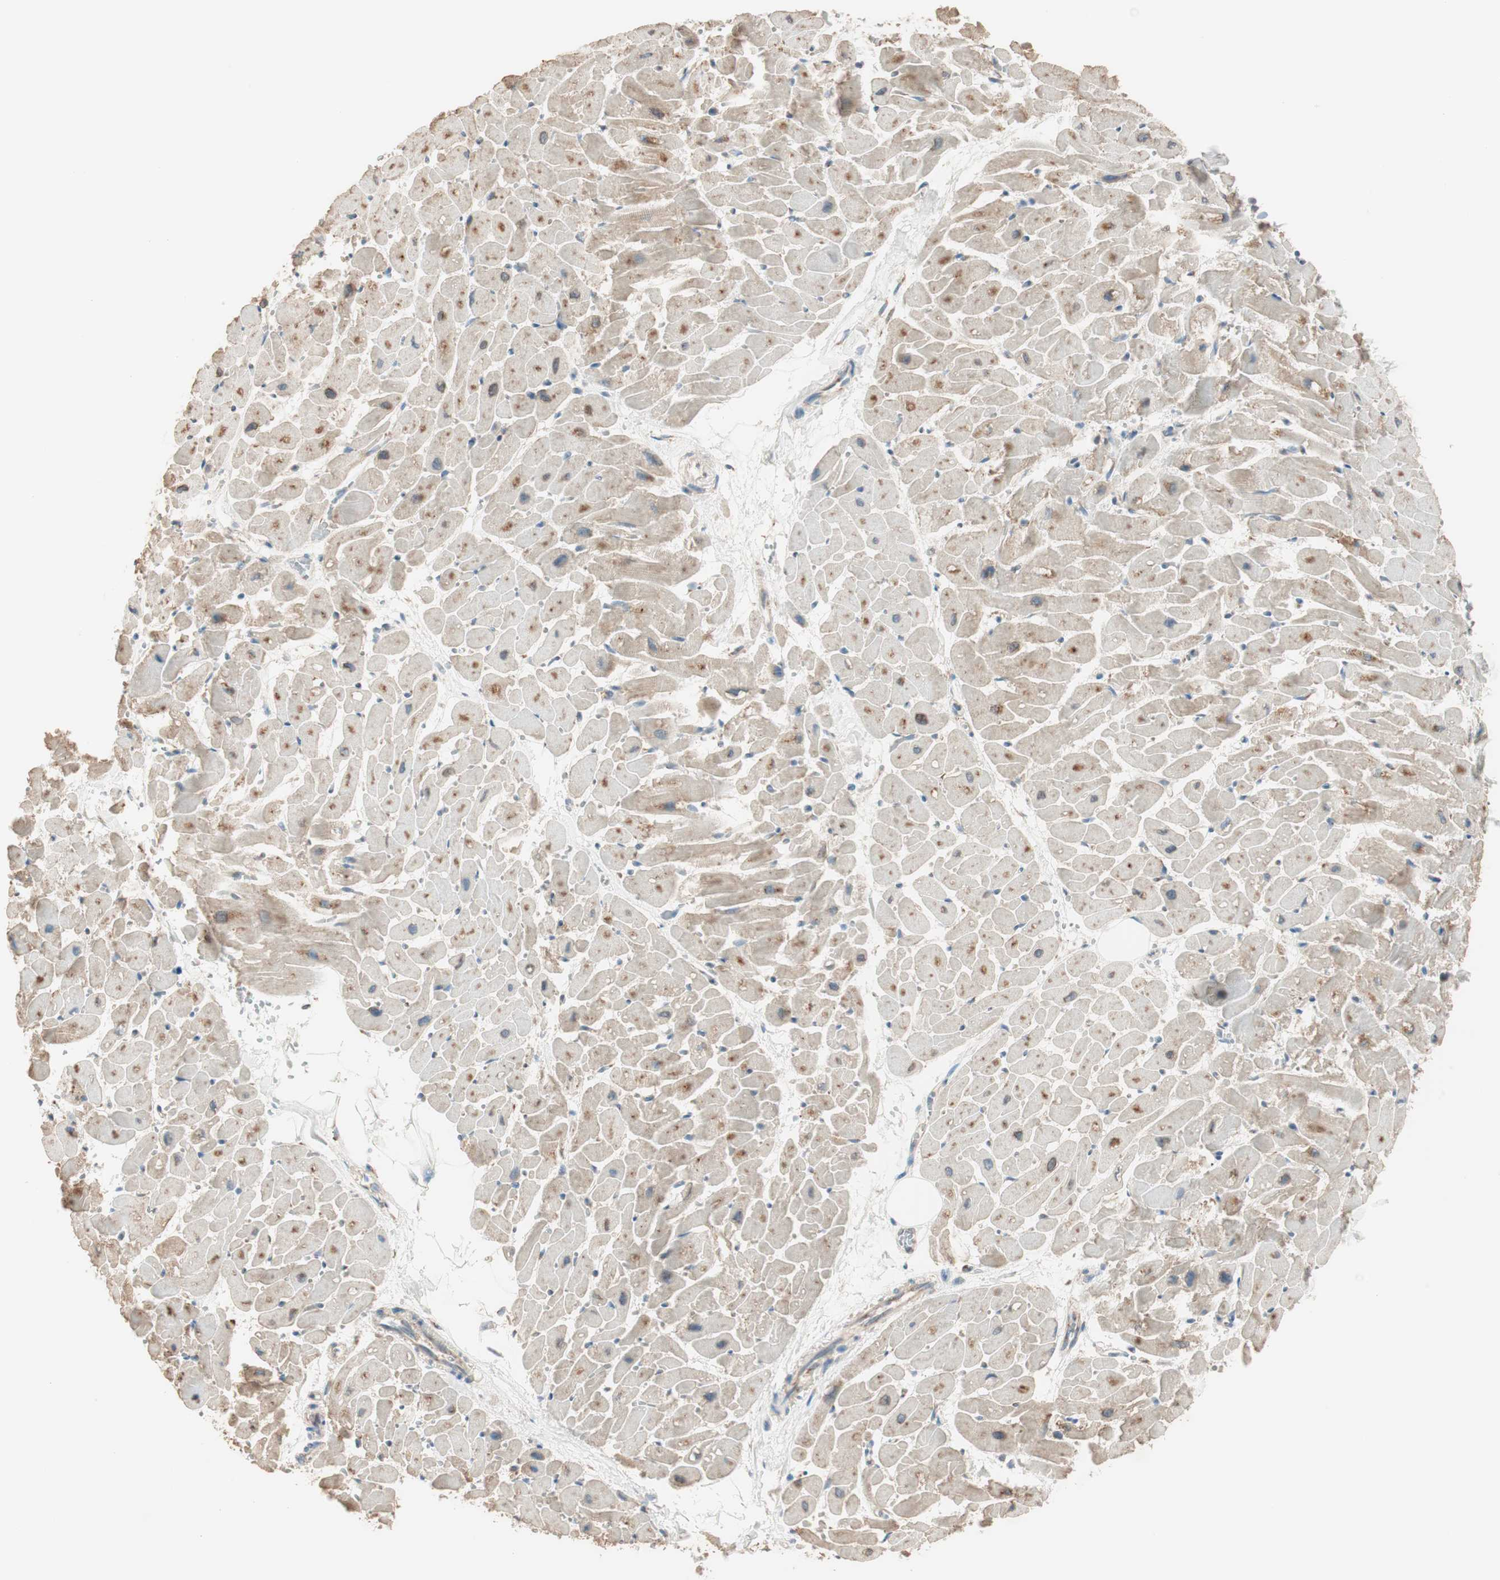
{"staining": {"intensity": "moderate", "quantity": "25%-75%", "location": "cytoplasmic/membranous"}, "tissue": "heart muscle", "cell_type": "Cardiomyocytes", "image_type": "normal", "snomed": [{"axis": "morphology", "description": "Normal tissue, NOS"}, {"axis": "topography", "description": "Heart"}], "caption": "A brown stain labels moderate cytoplasmic/membranous staining of a protein in cardiomyocytes of unremarkable human heart muscle.", "gene": "SEC16A", "patient": {"sex": "female", "age": 19}}